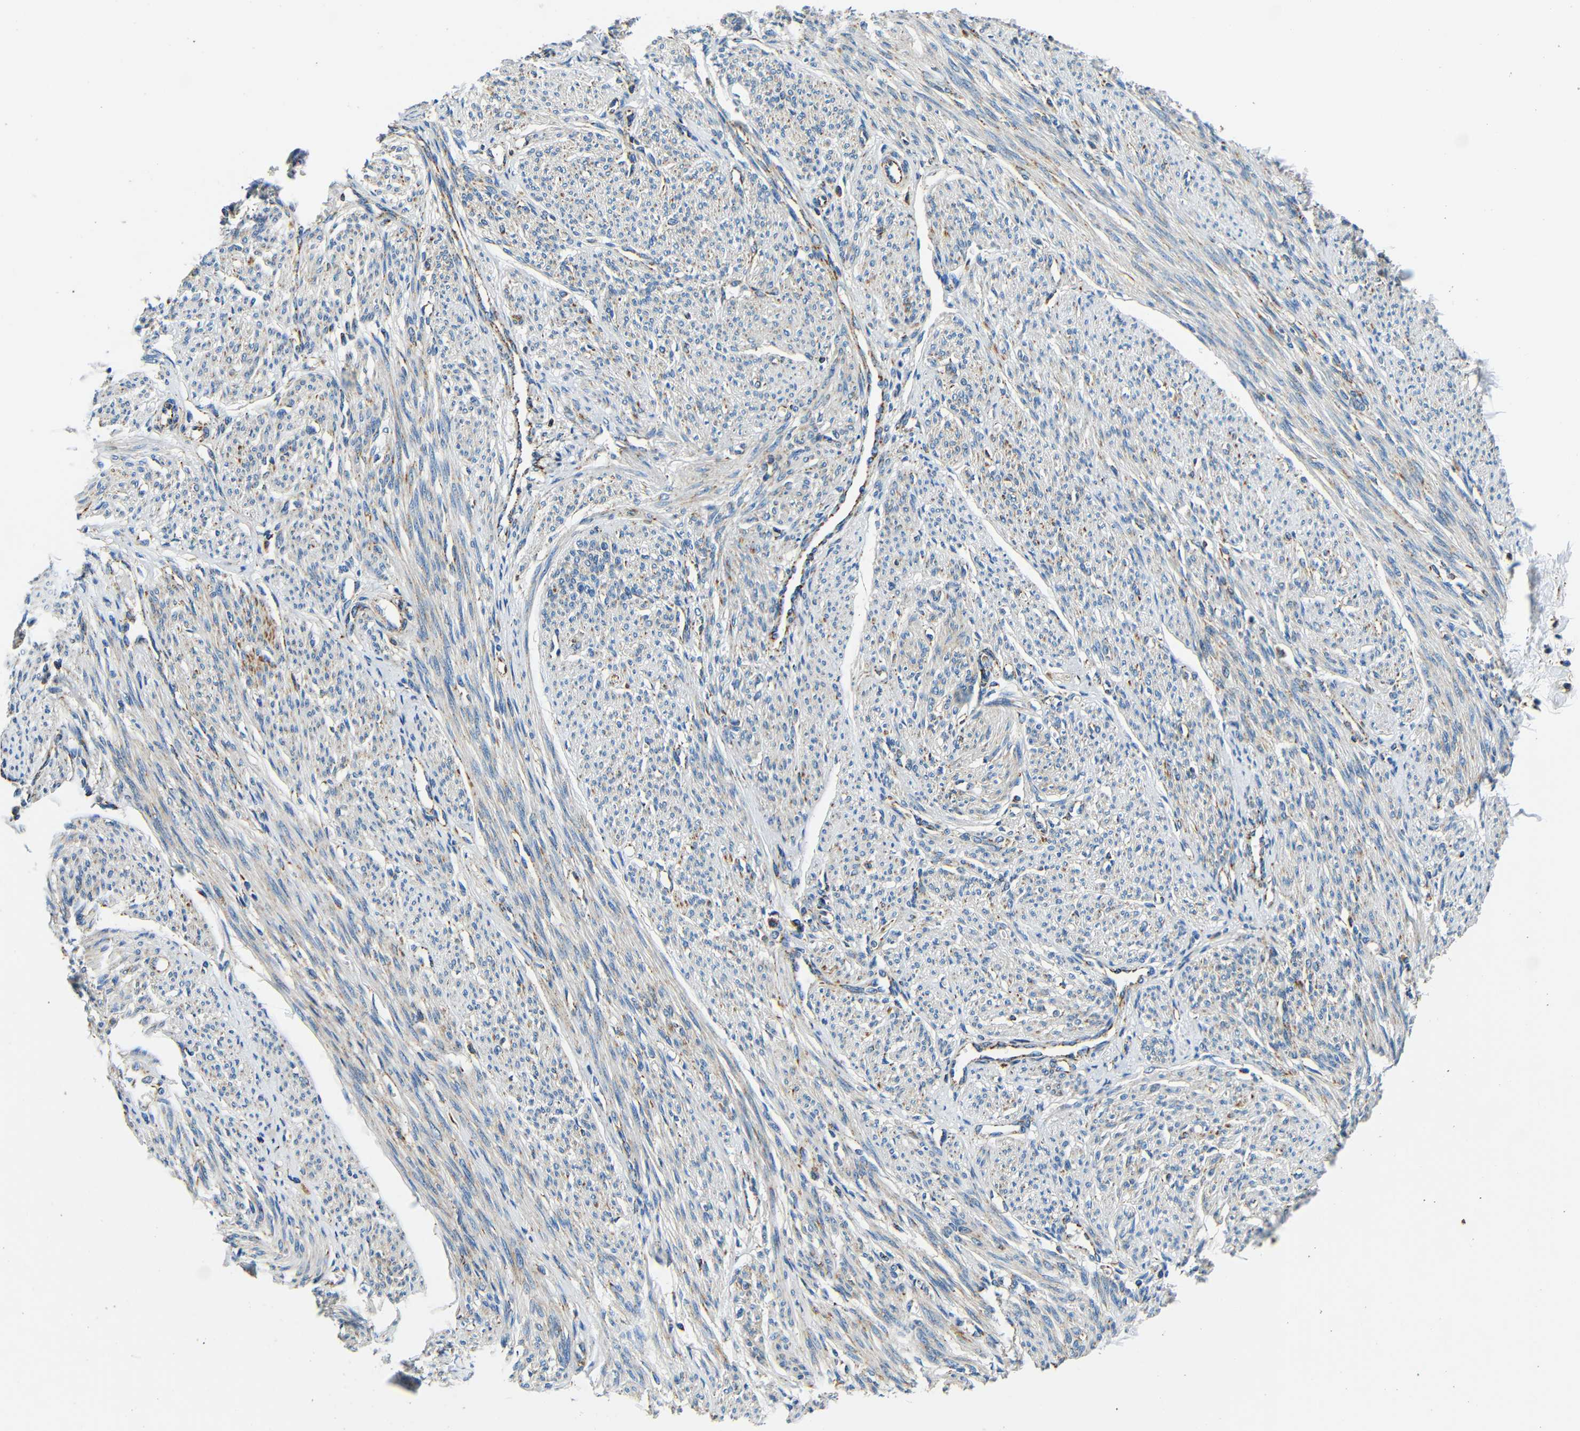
{"staining": {"intensity": "moderate", "quantity": "<25%", "location": "cytoplasmic/membranous"}, "tissue": "smooth muscle", "cell_type": "Smooth muscle cells", "image_type": "normal", "snomed": [{"axis": "morphology", "description": "Normal tissue, NOS"}, {"axis": "topography", "description": "Smooth muscle"}], "caption": "Smooth muscle cells exhibit moderate cytoplasmic/membranous positivity in approximately <25% of cells in unremarkable smooth muscle. (DAB (3,3'-diaminobenzidine) IHC with brightfield microscopy, high magnification).", "gene": "GALNT18", "patient": {"sex": "female", "age": 65}}